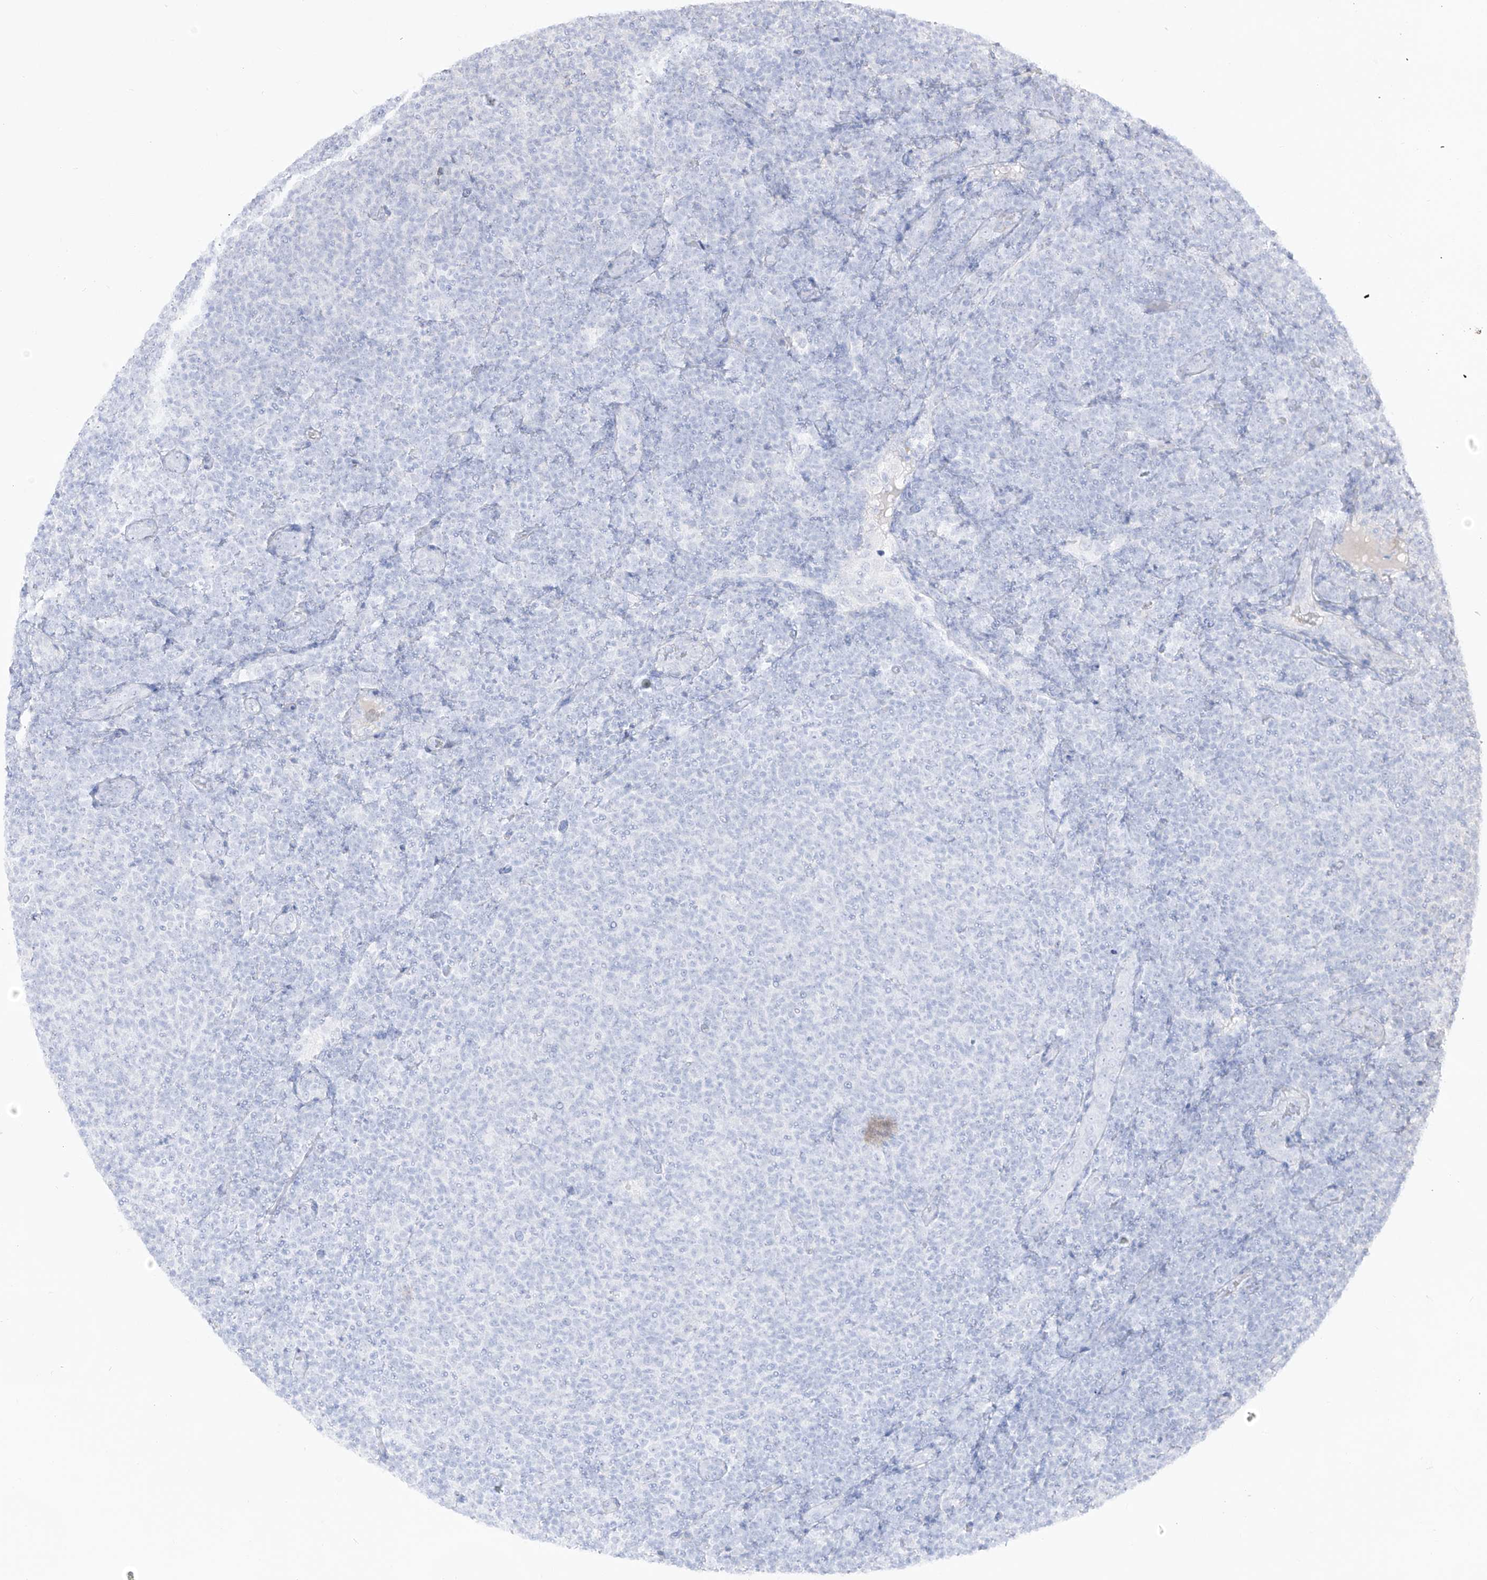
{"staining": {"intensity": "negative", "quantity": "none", "location": "none"}, "tissue": "lymphoma", "cell_type": "Tumor cells", "image_type": "cancer", "snomed": [{"axis": "morphology", "description": "Malignant lymphoma, non-Hodgkin's type, Low grade"}, {"axis": "topography", "description": "Lymph node"}], "caption": "Low-grade malignant lymphoma, non-Hodgkin's type stained for a protein using immunohistochemistry displays no expression tumor cells.", "gene": "ZGRF1", "patient": {"sex": "male", "age": 66}}